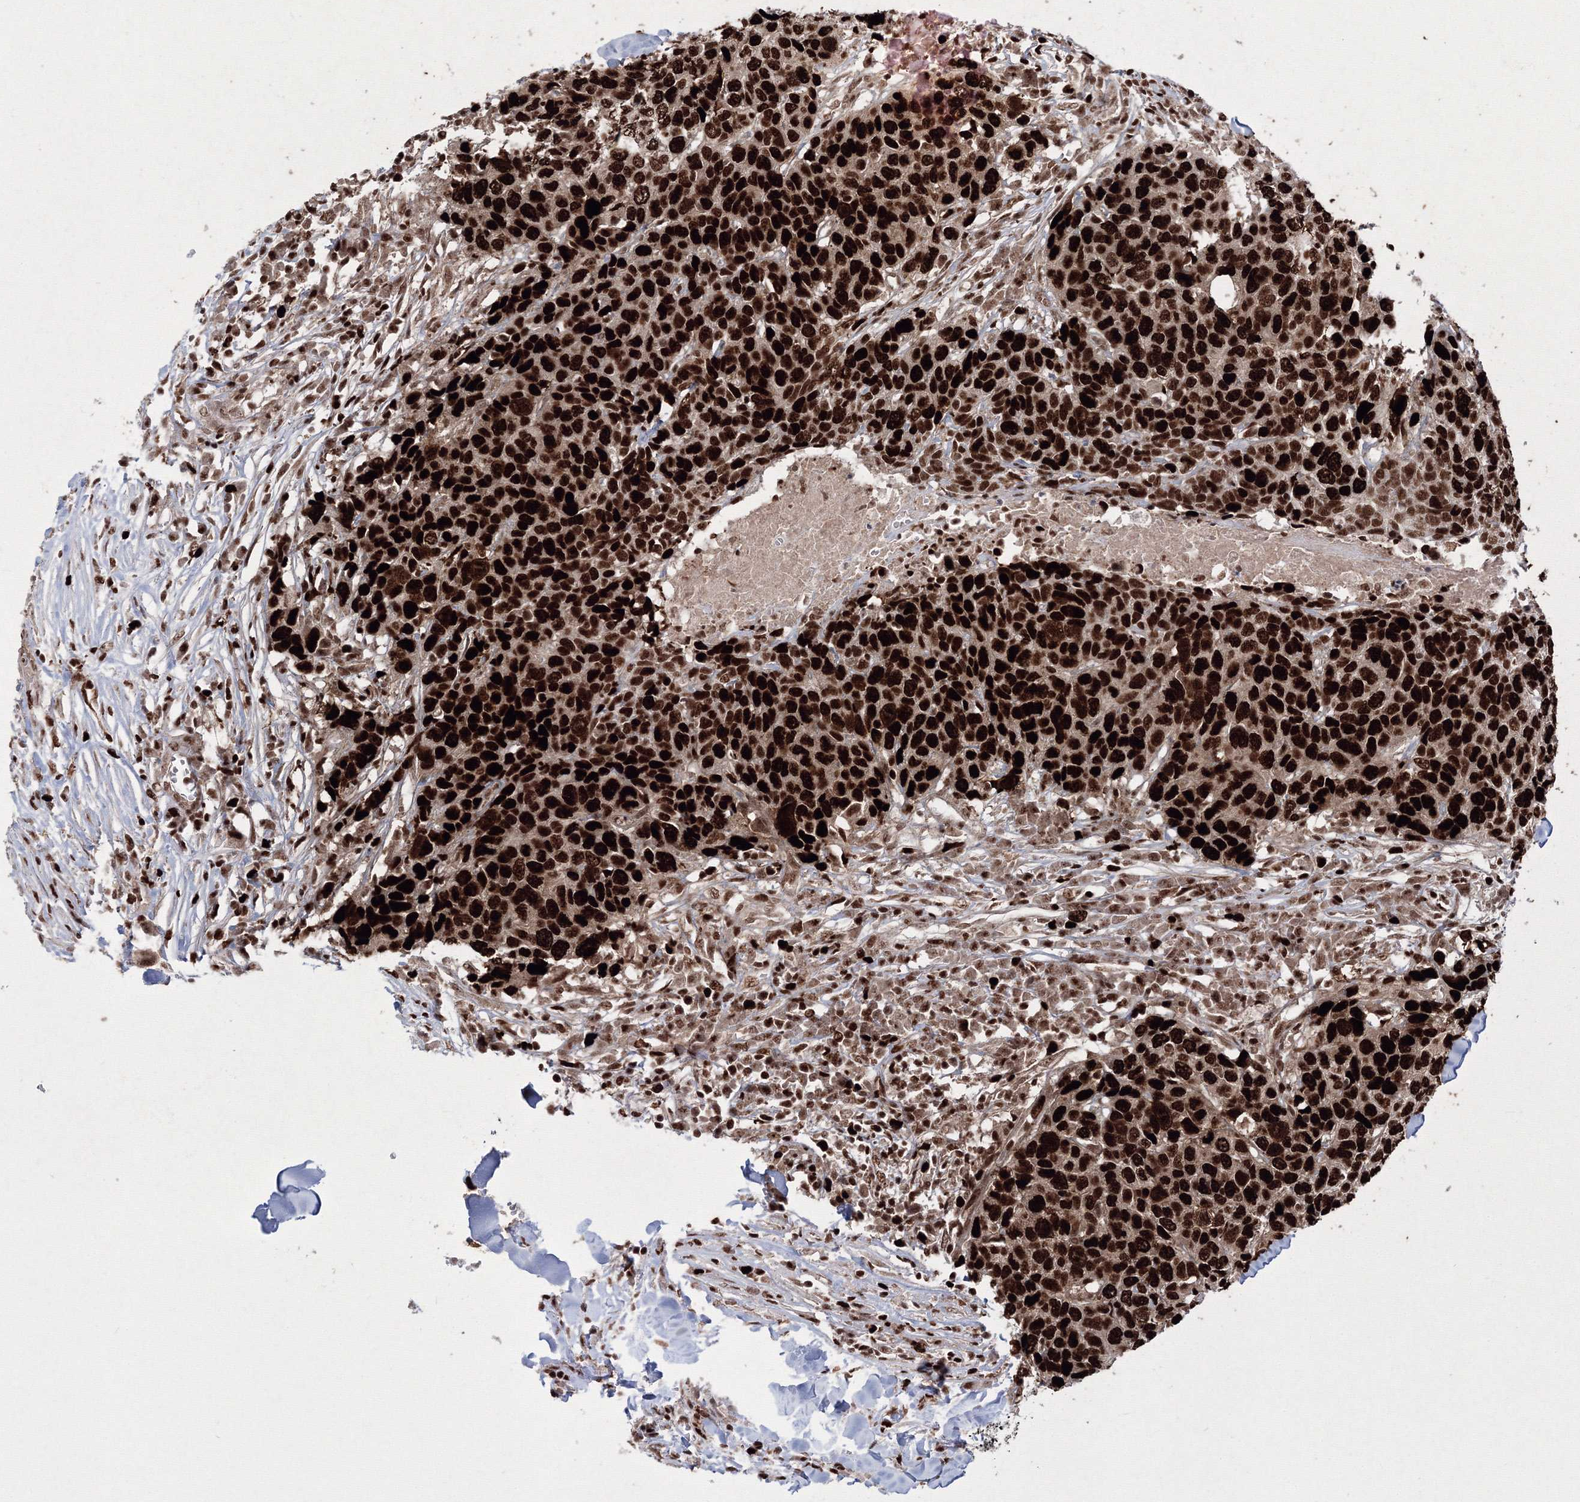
{"staining": {"intensity": "strong", "quantity": ">75%", "location": "nuclear"}, "tissue": "head and neck cancer", "cell_type": "Tumor cells", "image_type": "cancer", "snomed": [{"axis": "morphology", "description": "Squamous cell carcinoma, NOS"}, {"axis": "topography", "description": "Head-Neck"}], "caption": "High-magnification brightfield microscopy of head and neck cancer (squamous cell carcinoma) stained with DAB (3,3'-diaminobenzidine) (brown) and counterstained with hematoxylin (blue). tumor cells exhibit strong nuclear staining is seen in about>75% of cells.", "gene": "LIG1", "patient": {"sex": "male", "age": 66}}